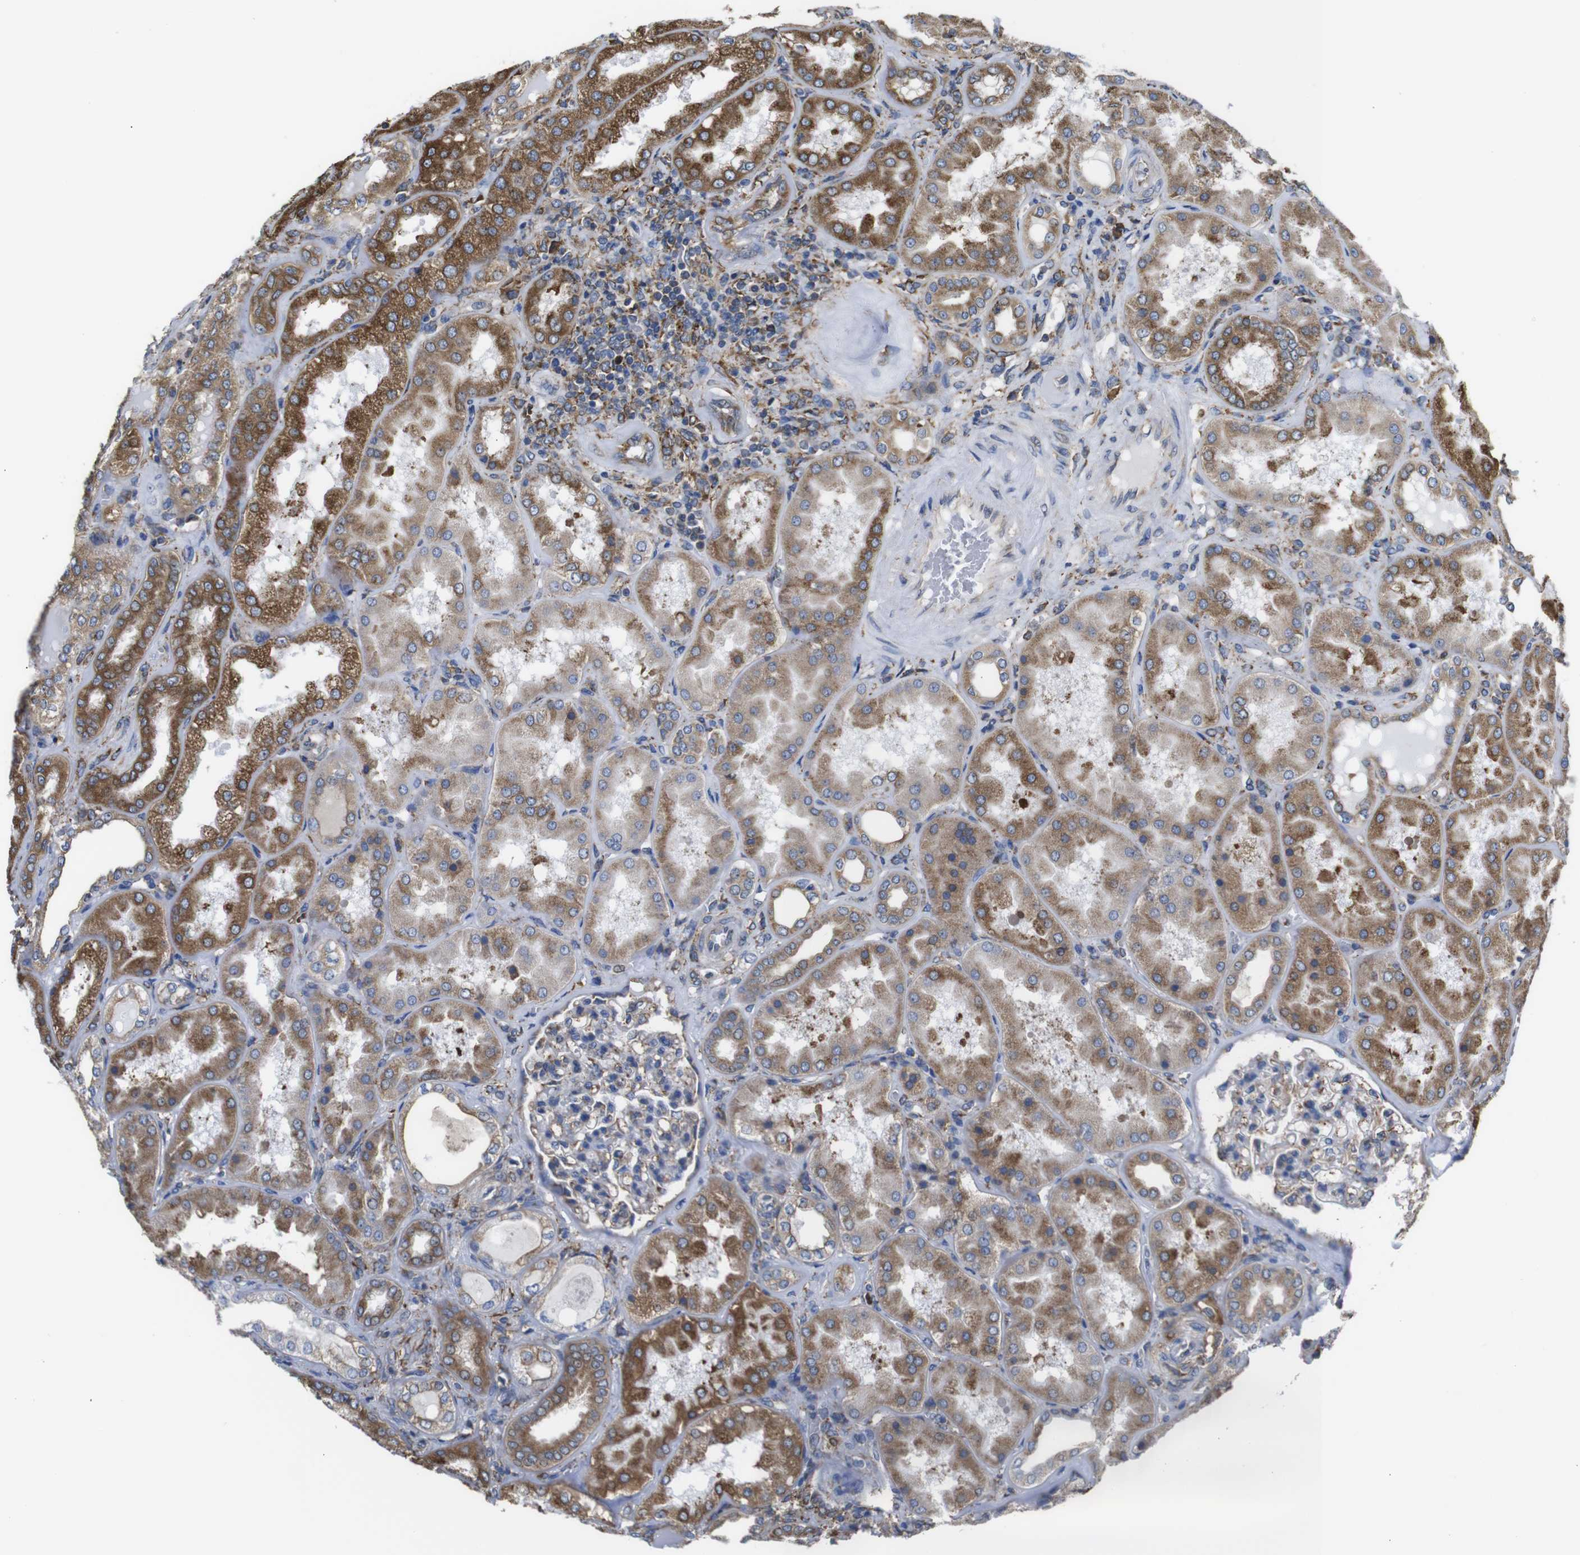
{"staining": {"intensity": "moderate", "quantity": "<25%", "location": "cytoplasmic/membranous"}, "tissue": "kidney", "cell_type": "Cells in glomeruli", "image_type": "normal", "snomed": [{"axis": "morphology", "description": "Normal tissue, NOS"}, {"axis": "topography", "description": "Kidney"}], "caption": "Kidney stained with DAB (3,3'-diaminobenzidine) immunohistochemistry (IHC) shows low levels of moderate cytoplasmic/membranous staining in about <25% of cells in glomeruli.", "gene": "PPIB", "patient": {"sex": "female", "age": 56}}